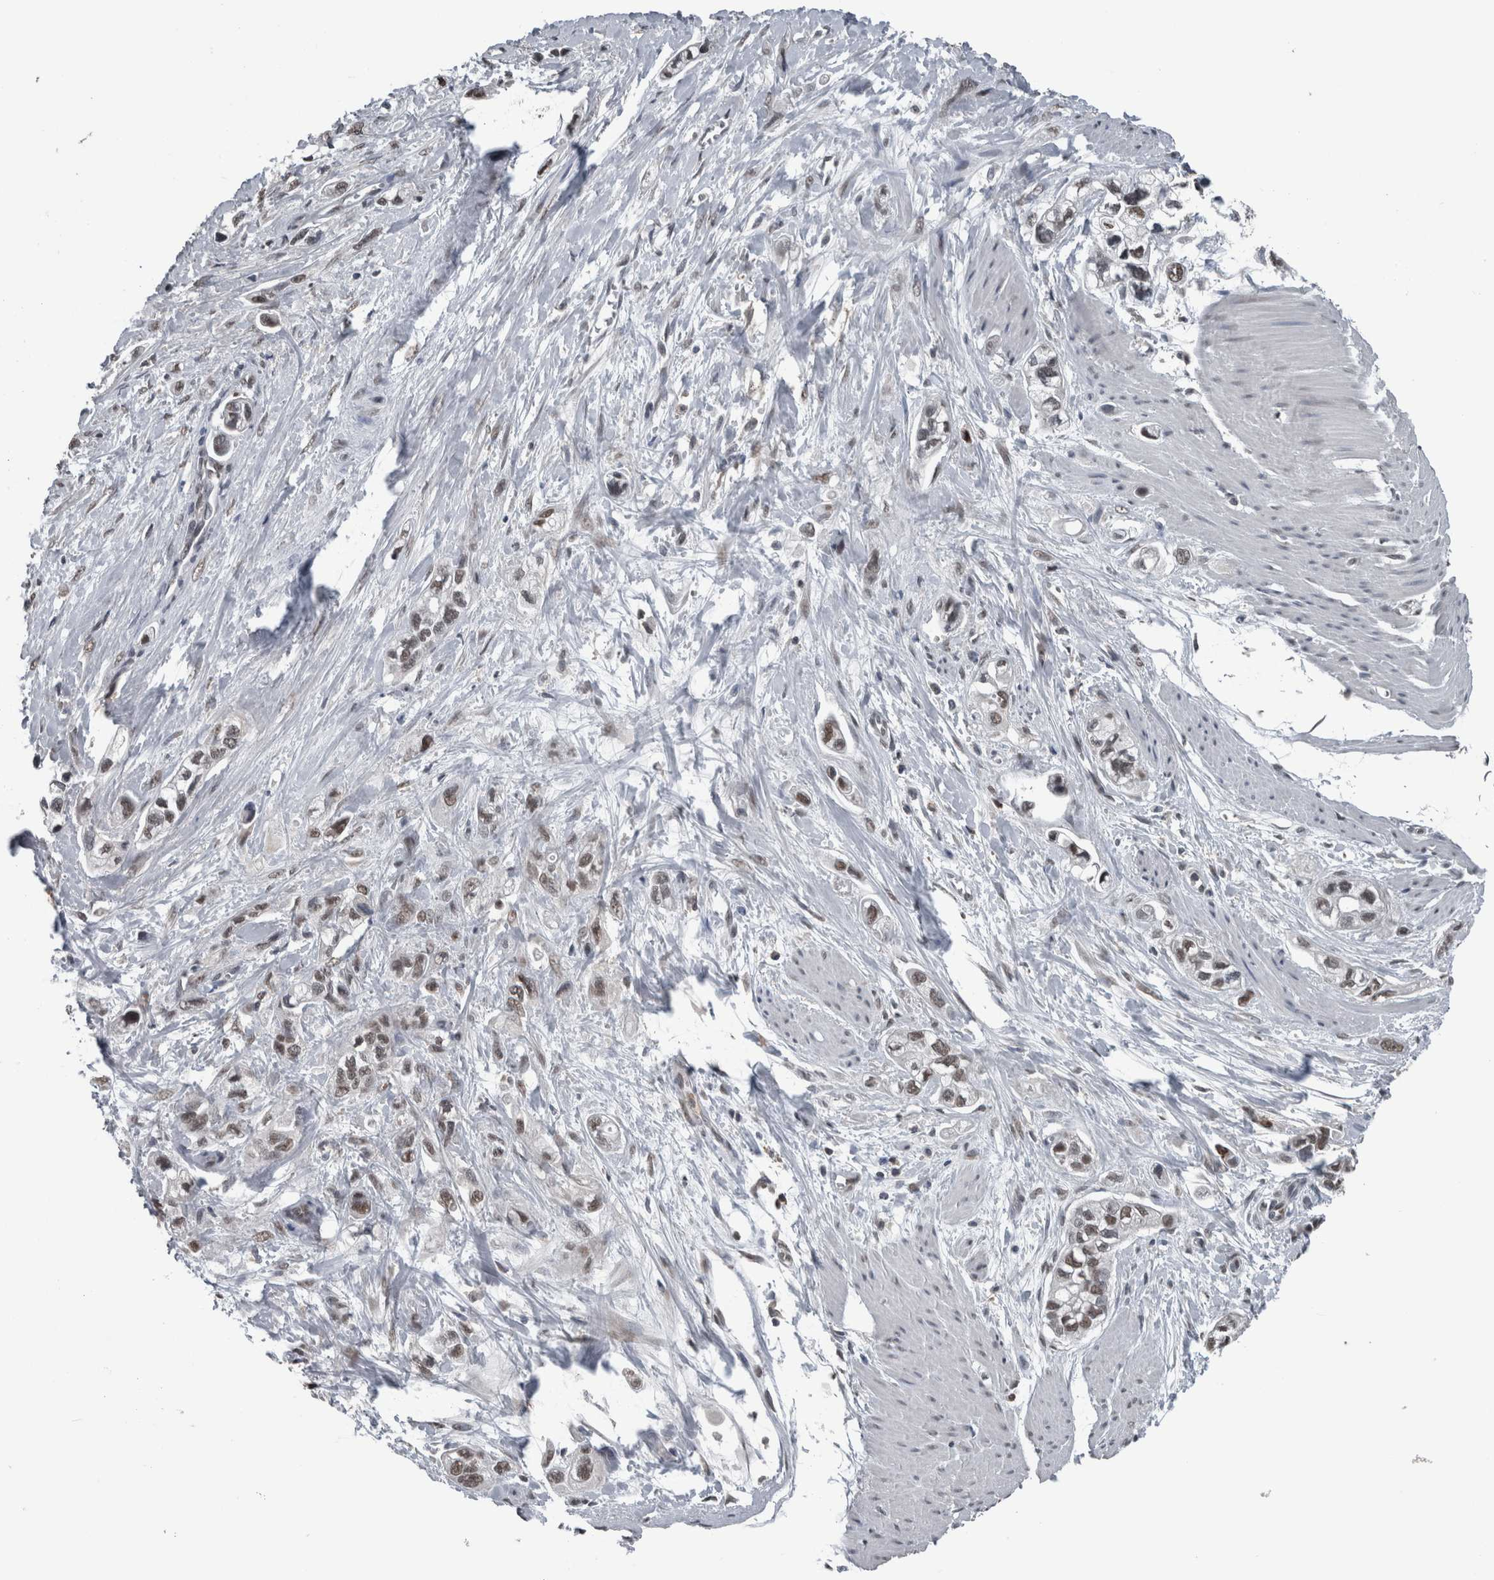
{"staining": {"intensity": "weak", "quantity": ">75%", "location": "nuclear"}, "tissue": "pancreatic cancer", "cell_type": "Tumor cells", "image_type": "cancer", "snomed": [{"axis": "morphology", "description": "Adenocarcinoma, NOS"}, {"axis": "topography", "description": "Pancreas"}], "caption": "The image exhibits immunohistochemical staining of adenocarcinoma (pancreatic). There is weak nuclear staining is appreciated in approximately >75% of tumor cells. (Stains: DAB (3,3'-diaminobenzidine) in brown, nuclei in blue, Microscopy: brightfield microscopy at high magnification).", "gene": "MAFF", "patient": {"sex": "male", "age": 74}}